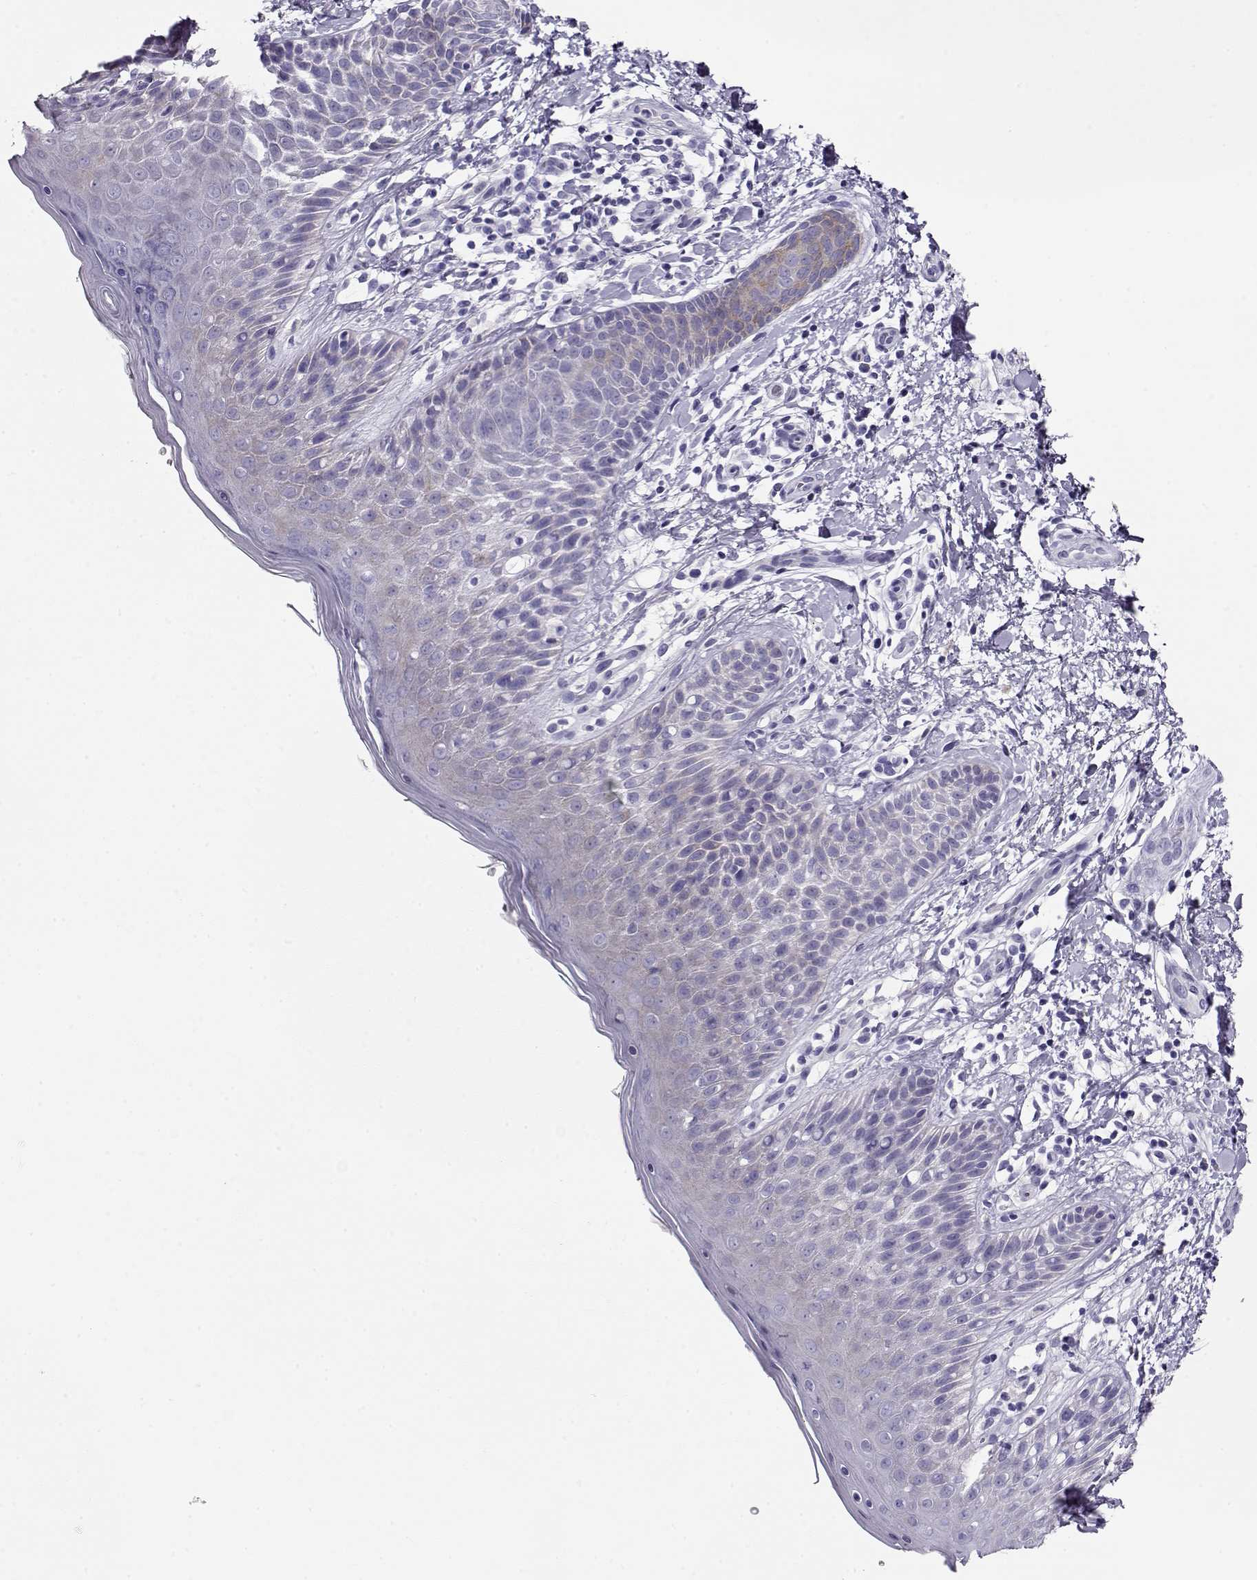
{"staining": {"intensity": "negative", "quantity": "none", "location": "none"}, "tissue": "skin", "cell_type": "Epidermal cells", "image_type": "normal", "snomed": [{"axis": "morphology", "description": "Normal tissue, NOS"}, {"axis": "topography", "description": "Anal"}], "caption": "This histopathology image is of normal skin stained with immunohistochemistry (IHC) to label a protein in brown with the nuclei are counter-stained blue. There is no positivity in epidermal cells.", "gene": "CRX", "patient": {"sex": "male", "age": 36}}